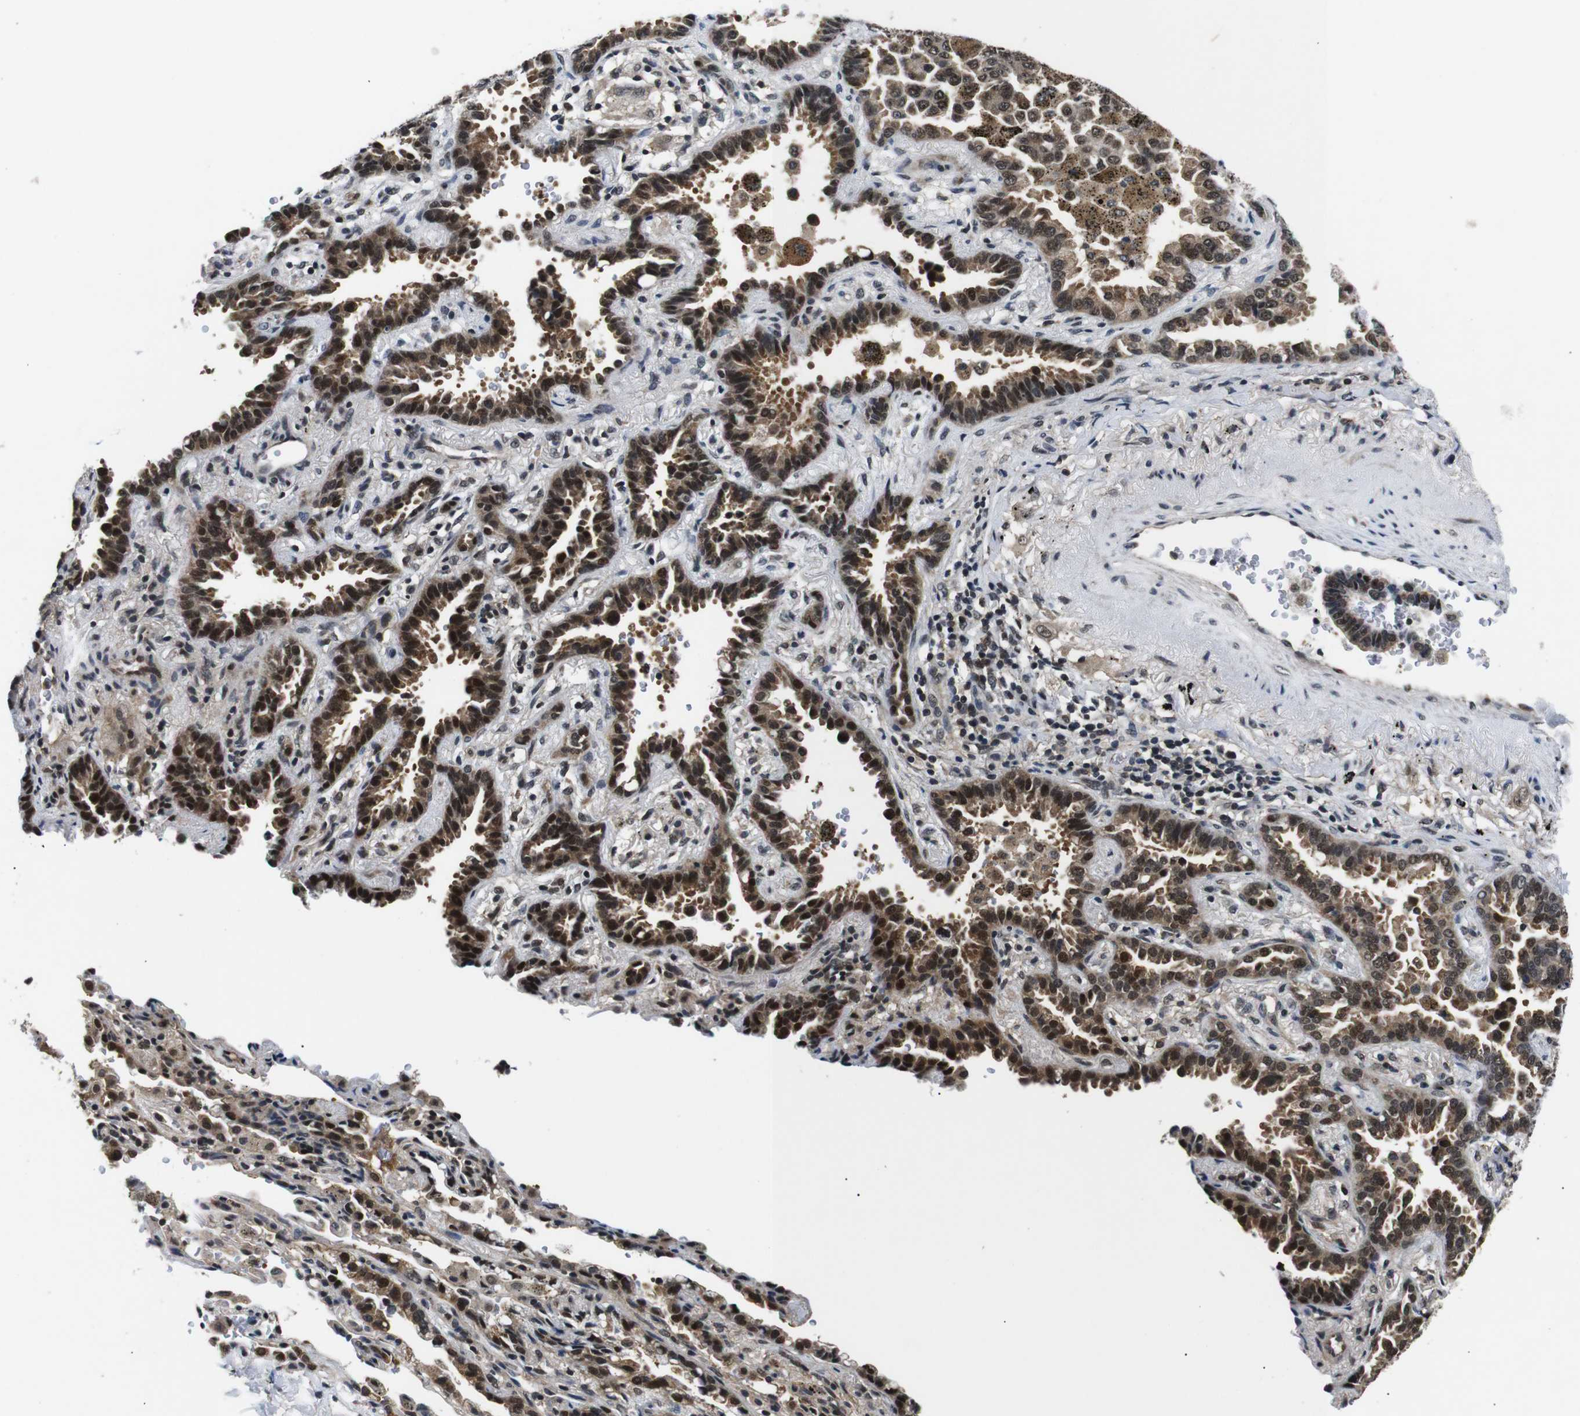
{"staining": {"intensity": "strong", "quantity": ">75%", "location": "cytoplasmic/membranous,nuclear"}, "tissue": "lung cancer", "cell_type": "Tumor cells", "image_type": "cancer", "snomed": [{"axis": "morphology", "description": "Normal tissue, NOS"}, {"axis": "morphology", "description": "Adenocarcinoma, NOS"}, {"axis": "topography", "description": "Lung"}], "caption": "Strong cytoplasmic/membranous and nuclear protein staining is identified in about >75% of tumor cells in lung adenocarcinoma.", "gene": "SKP1", "patient": {"sex": "male", "age": 59}}